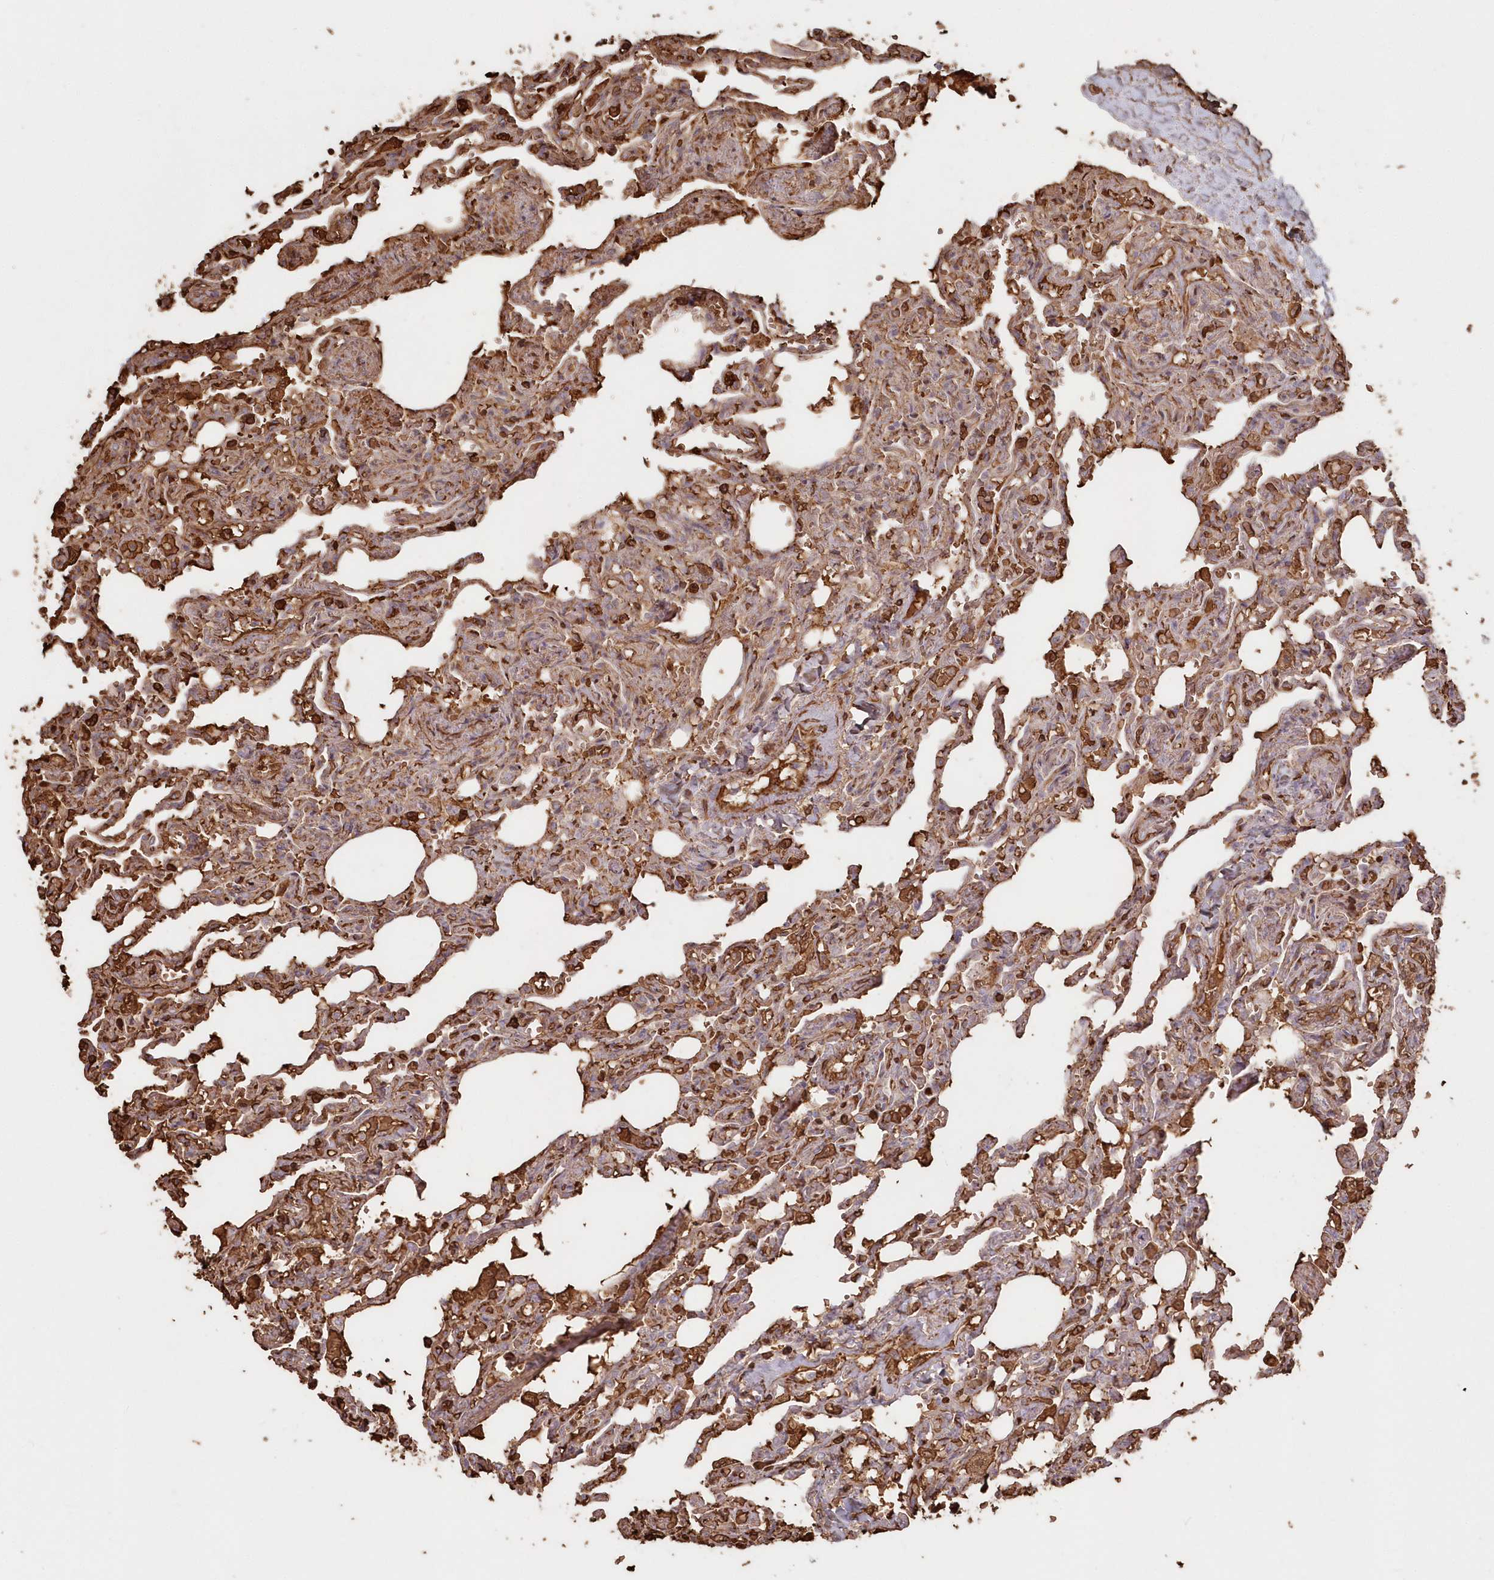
{"staining": {"intensity": "negative", "quantity": "none", "location": "none"}, "tissue": "lung", "cell_type": "Alveolar cells", "image_type": "normal", "snomed": [{"axis": "morphology", "description": "Normal tissue, NOS"}, {"axis": "topography", "description": "Lung"}], "caption": "Immunohistochemistry (IHC) image of normal lung: lung stained with DAB exhibits no significant protein staining in alveolar cells. (Stains: DAB immunohistochemistry with hematoxylin counter stain, Microscopy: brightfield microscopy at high magnification).", "gene": "SERINC1", "patient": {"sex": "male", "age": 21}}